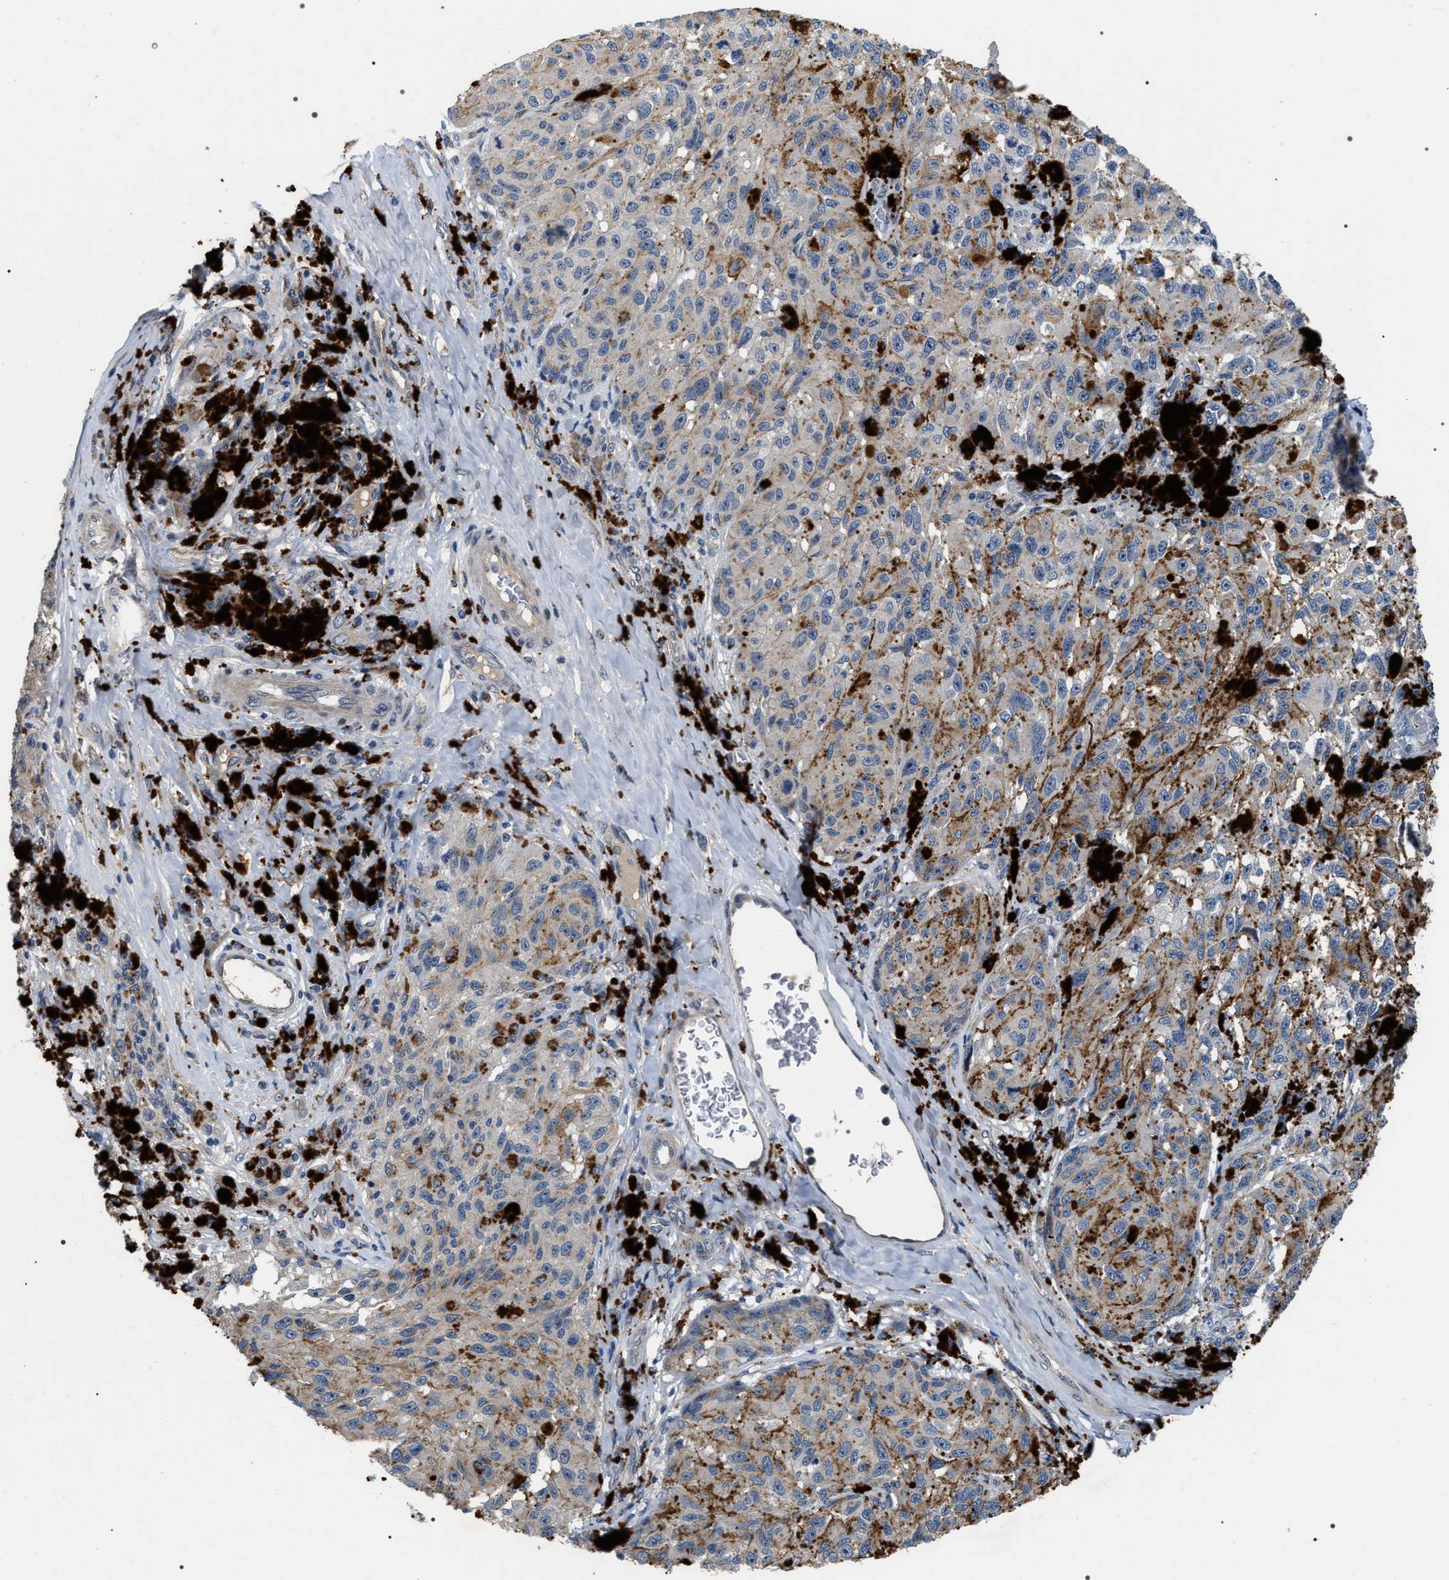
{"staining": {"intensity": "negative", "quantity": "none", "location": "none"}, "tissue": "melanoma", "cell_type": "Tumor cells", "image_type": "cancer", "snomed": [{"axis": "morphology", "description": "Malignant melanoma, NOS"}, {"axis": "topography", "description": "Skin"}], "caption": "This is a image of immunohistochemistry (IHC) staining of melanoma, which shows no positivity in tumor cells.", "gene": "IFT81", "patient": {"sex": "female", "age": 73}}